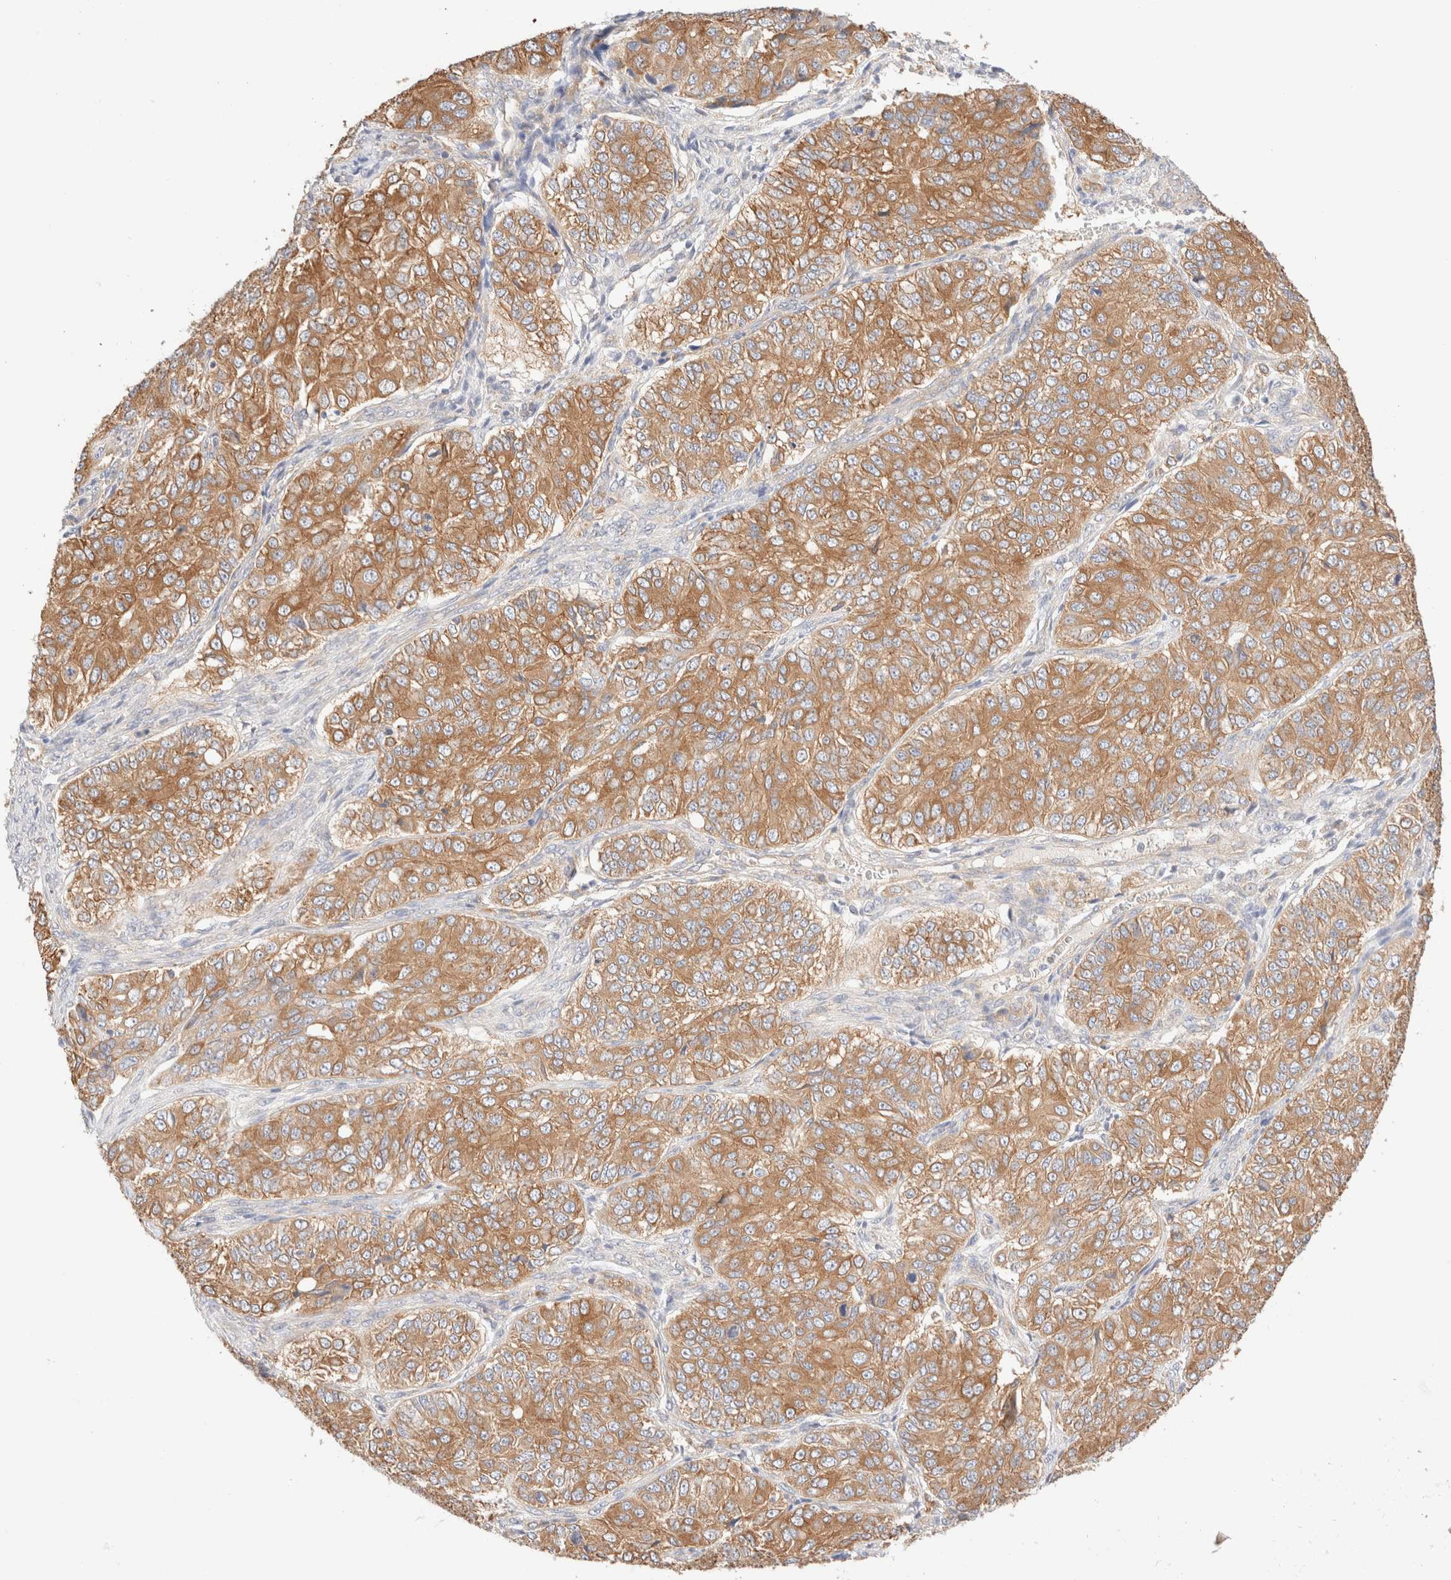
{"staining": {"intensity": "moderate", "quantity": ">75%", "location": "cytoplasmic/membranous"}, "tissue": "ovarian cancer", "cell_type": "Tumor cells", "image_type": "cancer", "snomed": [{"axis": "morphology", "description": "Carcinoma, endometroid"}, {"axis": "topography", "description": "Ovary"}], "caption": "IHC micrograph of human ovarian endometroid carcinoma stained for a protein (brown), which exhibits medium levels of moderate cytoplasmic/membranous positivity in about >75% of tumor cells.", "gene": "NIBAN2", "patient": {"sex": "female", "age": 51}}